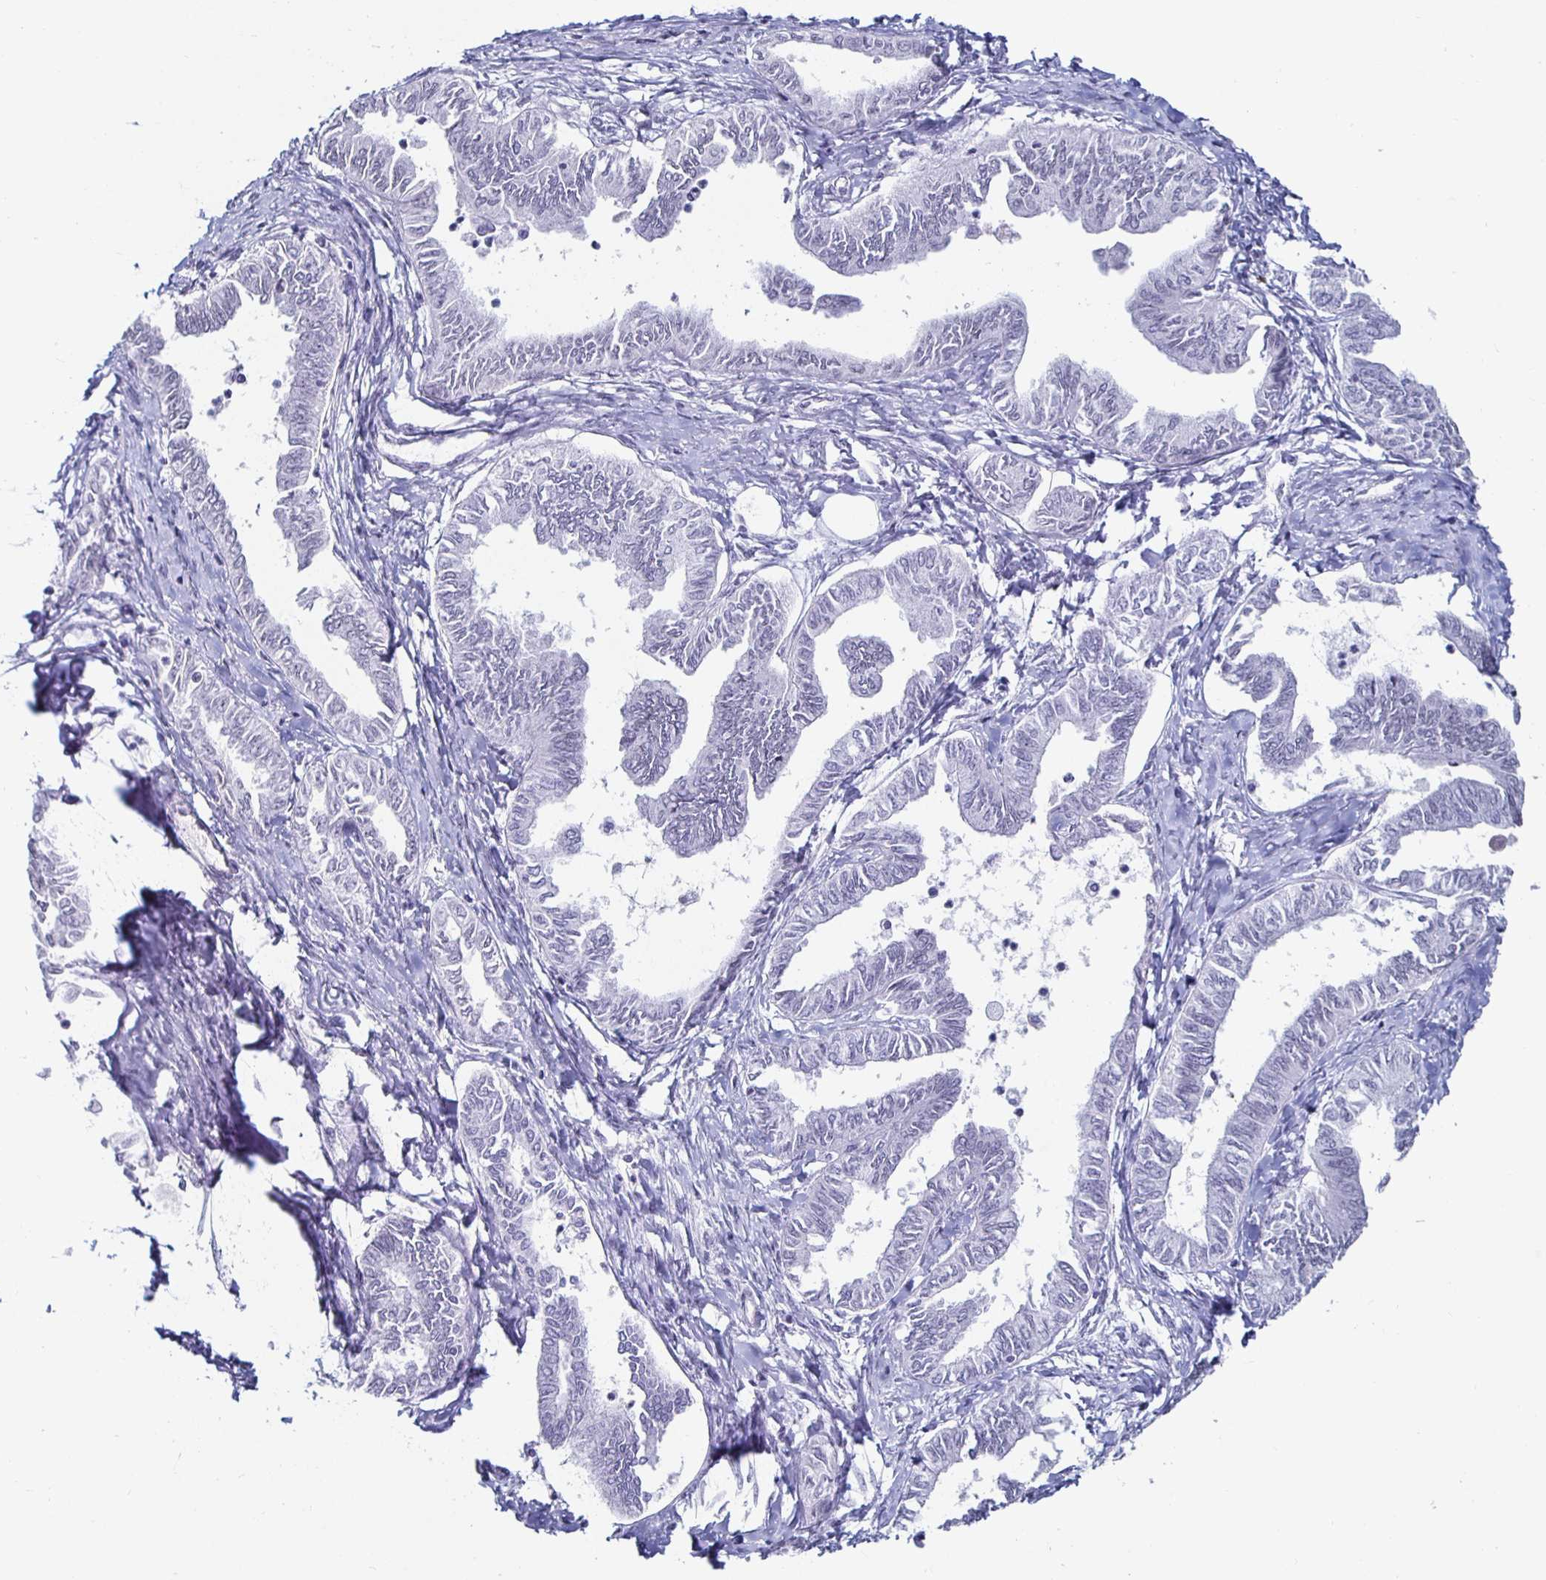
{"staining": {"intensity": "negative", "quantity": "none", "location": "none"}, "tissue": "ovarian cancer", "cell_type": "Tumor cells", "image_type": "cancer", "snomed": [{"axis": "morphology", "description": "Carcinoma, endometroid"}, {"axis": "topography", "description": "Ovary"}], "caption": "Immunohistochemistry (IHC) of human ovarian cancer (endometroid carcinoma) demonstrates no staining in tumor cells.", "gene": "KRT4", "patient": {"sex": "female", "age": 70}}